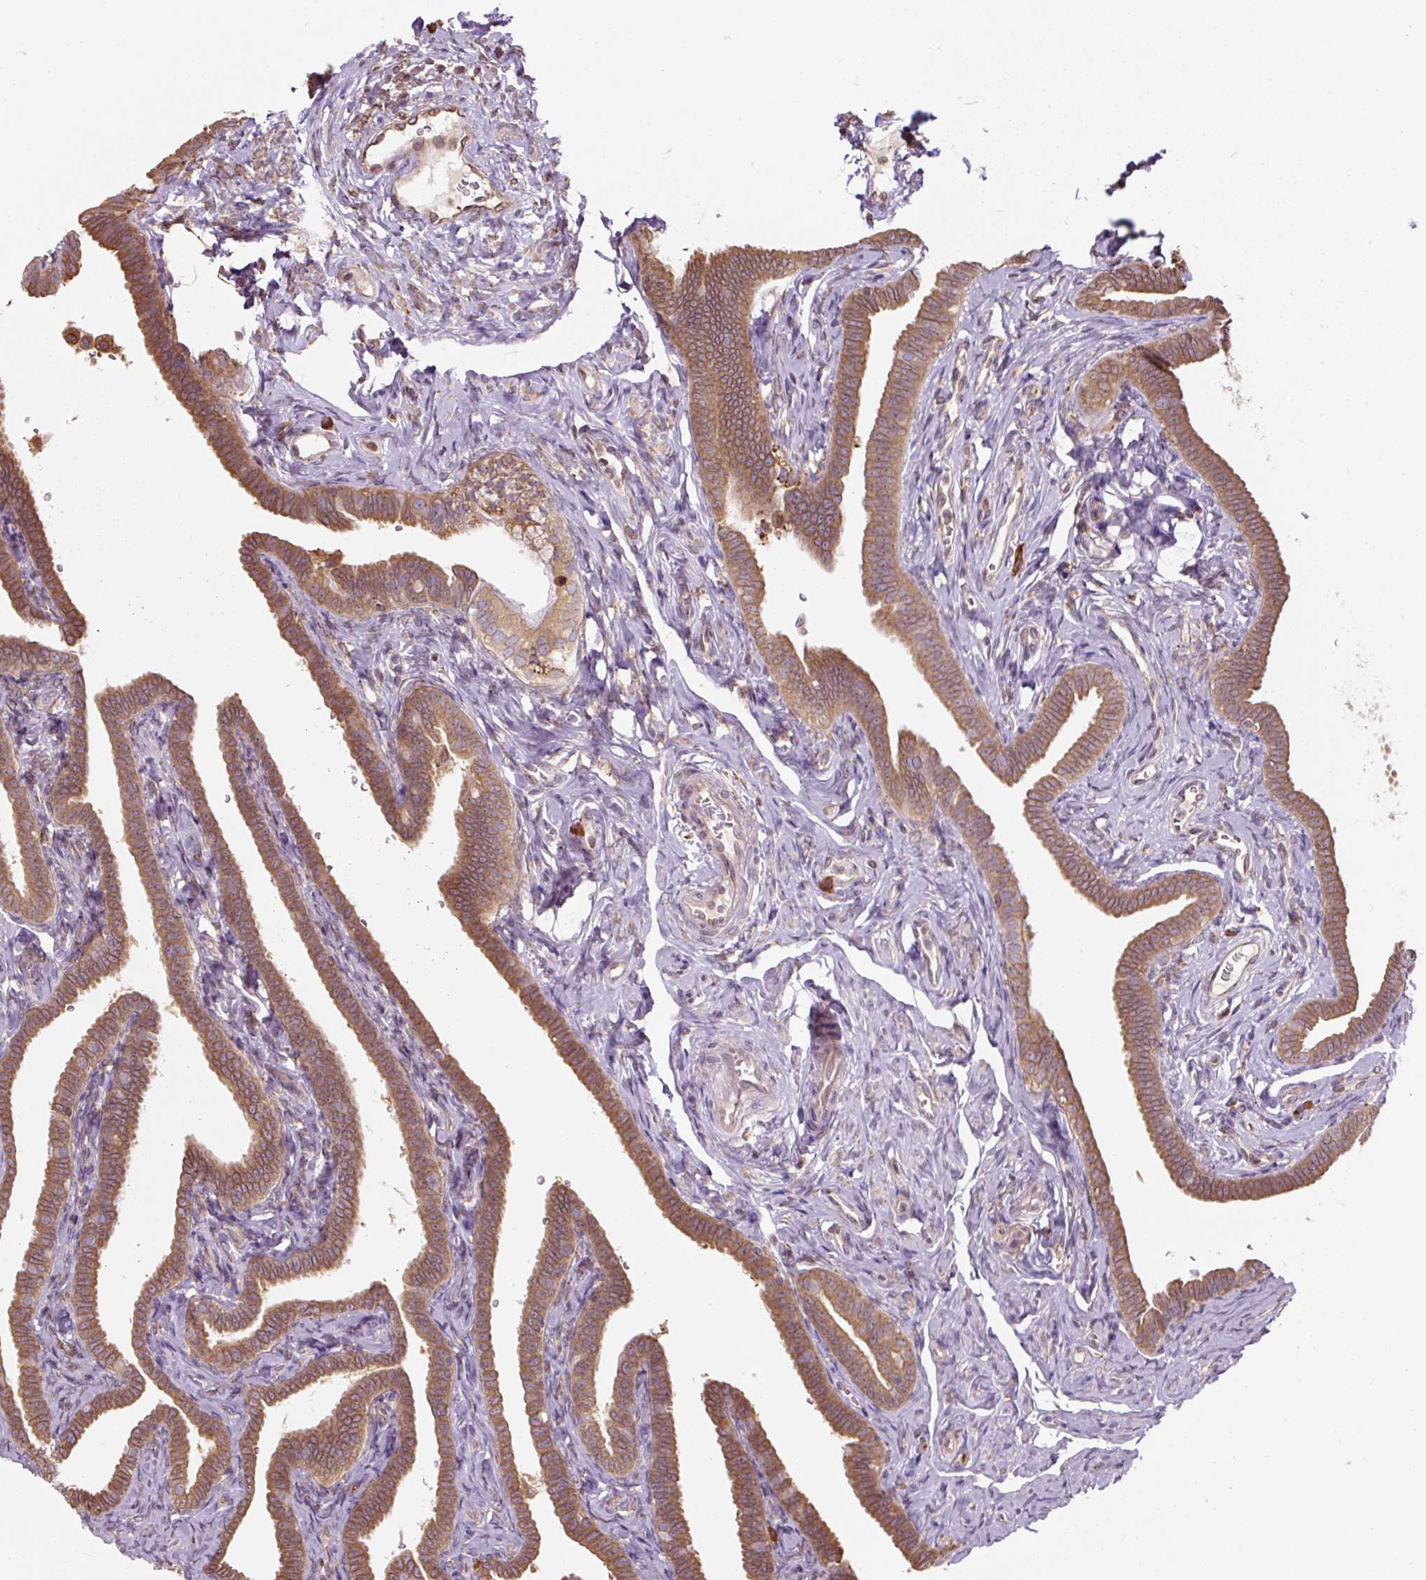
{"staining": {"intensity": "moderate", "quantity": ">75%", "location": "cytoplasmic/membranous"}, "tissue": "fallopian tube", "cell_type": "Glandular cells", "image_type": "normal", "snomed": [{"axis": "morphology", "description": "Normal tissue, NOS"}, {"axis": "topography", "description": "Fallopian tube"}], "caption": "Immunohistochemical staining of normal fallopian tube demonstrates medium levels of moderate cytoplasmic/membranous positivity in approximately >75% of glandular cells.", "gene": "PRKCSH", "patient": {"sex": "female", "age": 69}}